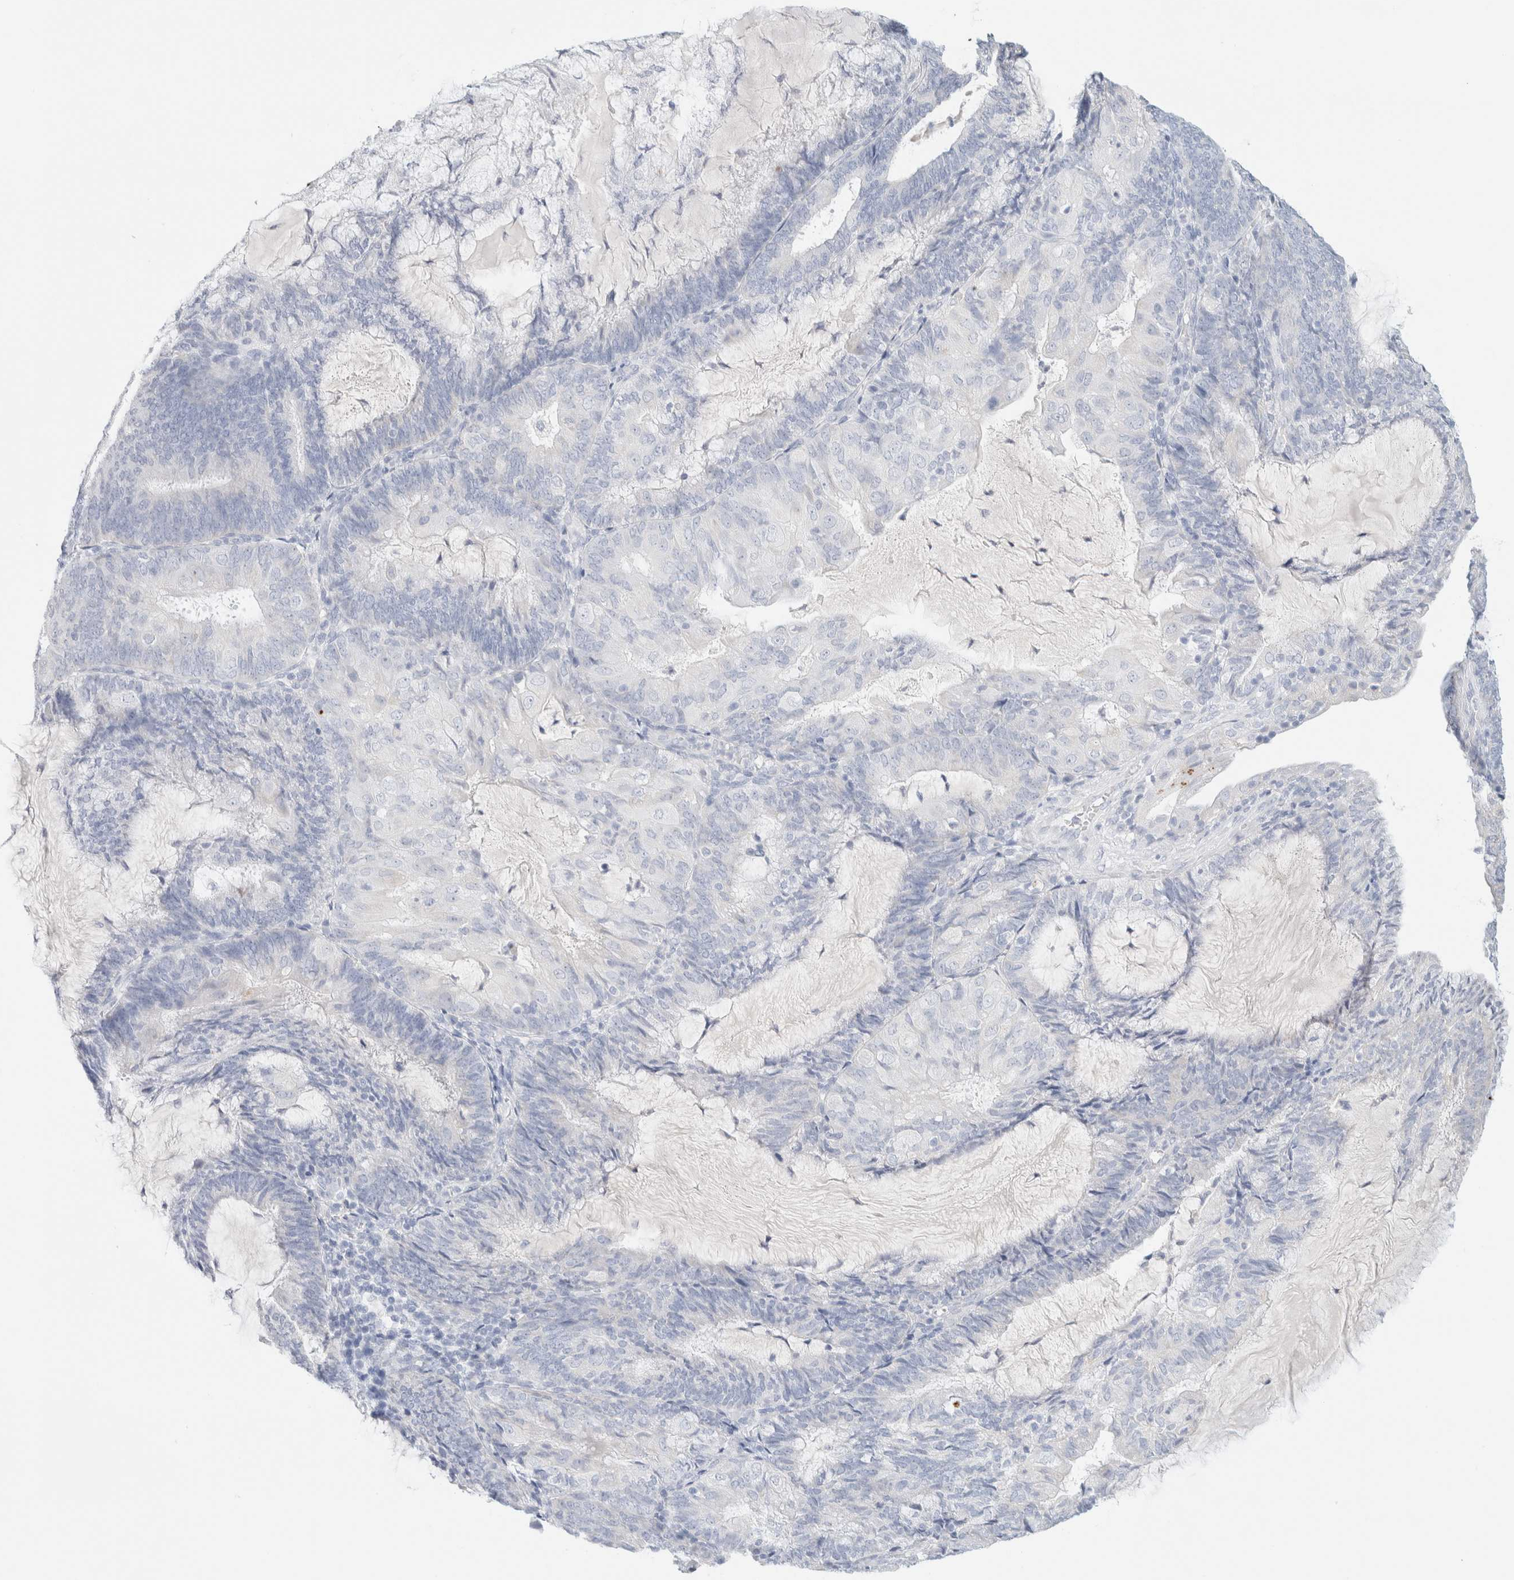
{"staining": {"intensity": "negative", "quantity": "none", "location": "none"}, "tissue": "endometrial cancer", "cell_type": "Tumor cells", "image_type": "cancer", "snomed": [{"axis": "morphology", "description": "Adenocarcinoma, NOS"}, {"axis": "topography", "description": "Endometrium"}], "caption": "The photomicrograph exhibits no staining of tumor cells in endometrial cancer (adenocarcinoma). (DAB immunohistochemistry (IHC), high magnification).", "gene": "HEXD", "patient": {"sex": "female", "age": 81}}